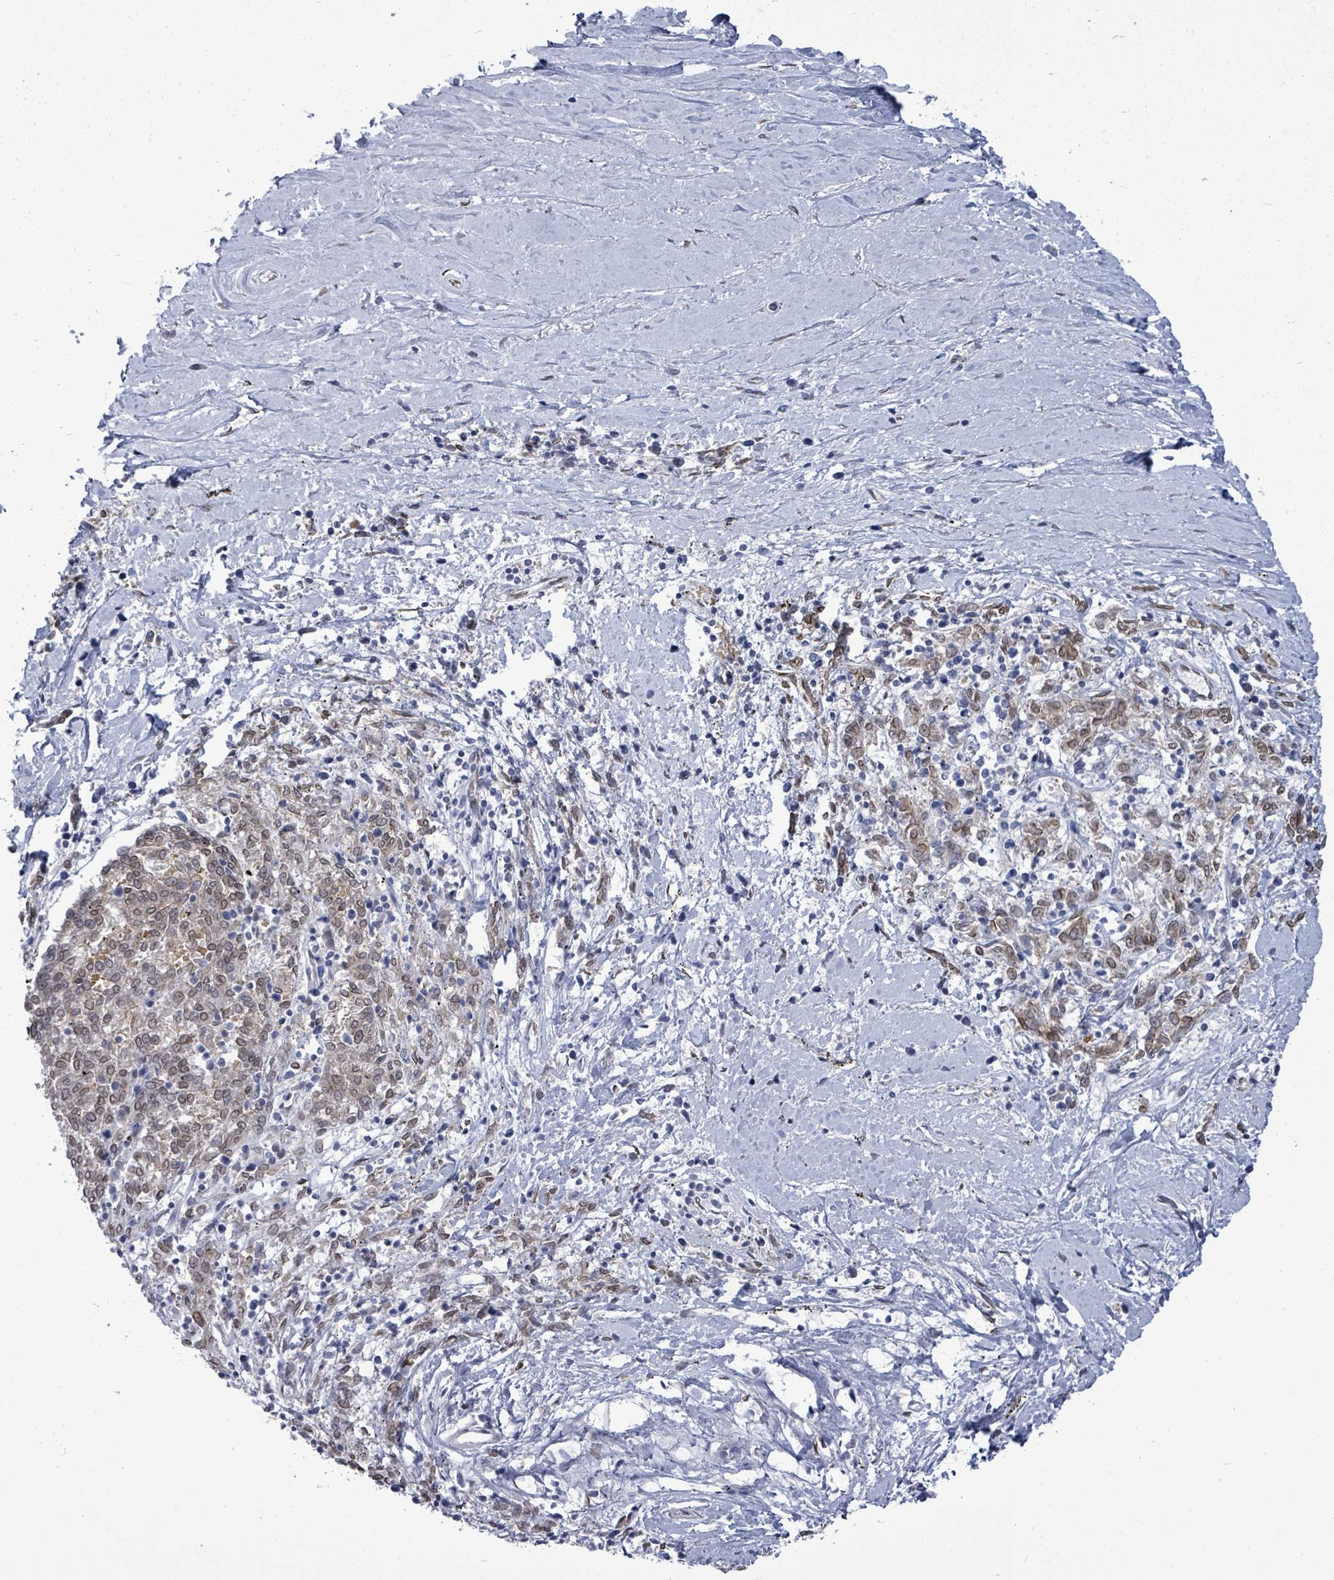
{"staining": {"intensity": "weak", "quantity": ">75%", "location": "cytoplasmic/membranous,nuclear"}, "tissue": "melanoma", "cell_type": "Tumor cells", "image_type": "cancer", "snomed": [{"axis": "morphology", "description": "Malignant melanoma, NOS"}, {"axis": "topography", "description": "Skin"}], "caption": "Brown immunohistochemical staining in melanoma demonstrates weak cytoplasmic/membranous and nuclear expression in approximately >75% of tumor cells. (Stains: DAB in brown, nuclei in blue, Microscopy: brightfield microscopy at high magnification).", "gene": "ARFGAP1", "patient": {"sex": "female", "age": 72}}